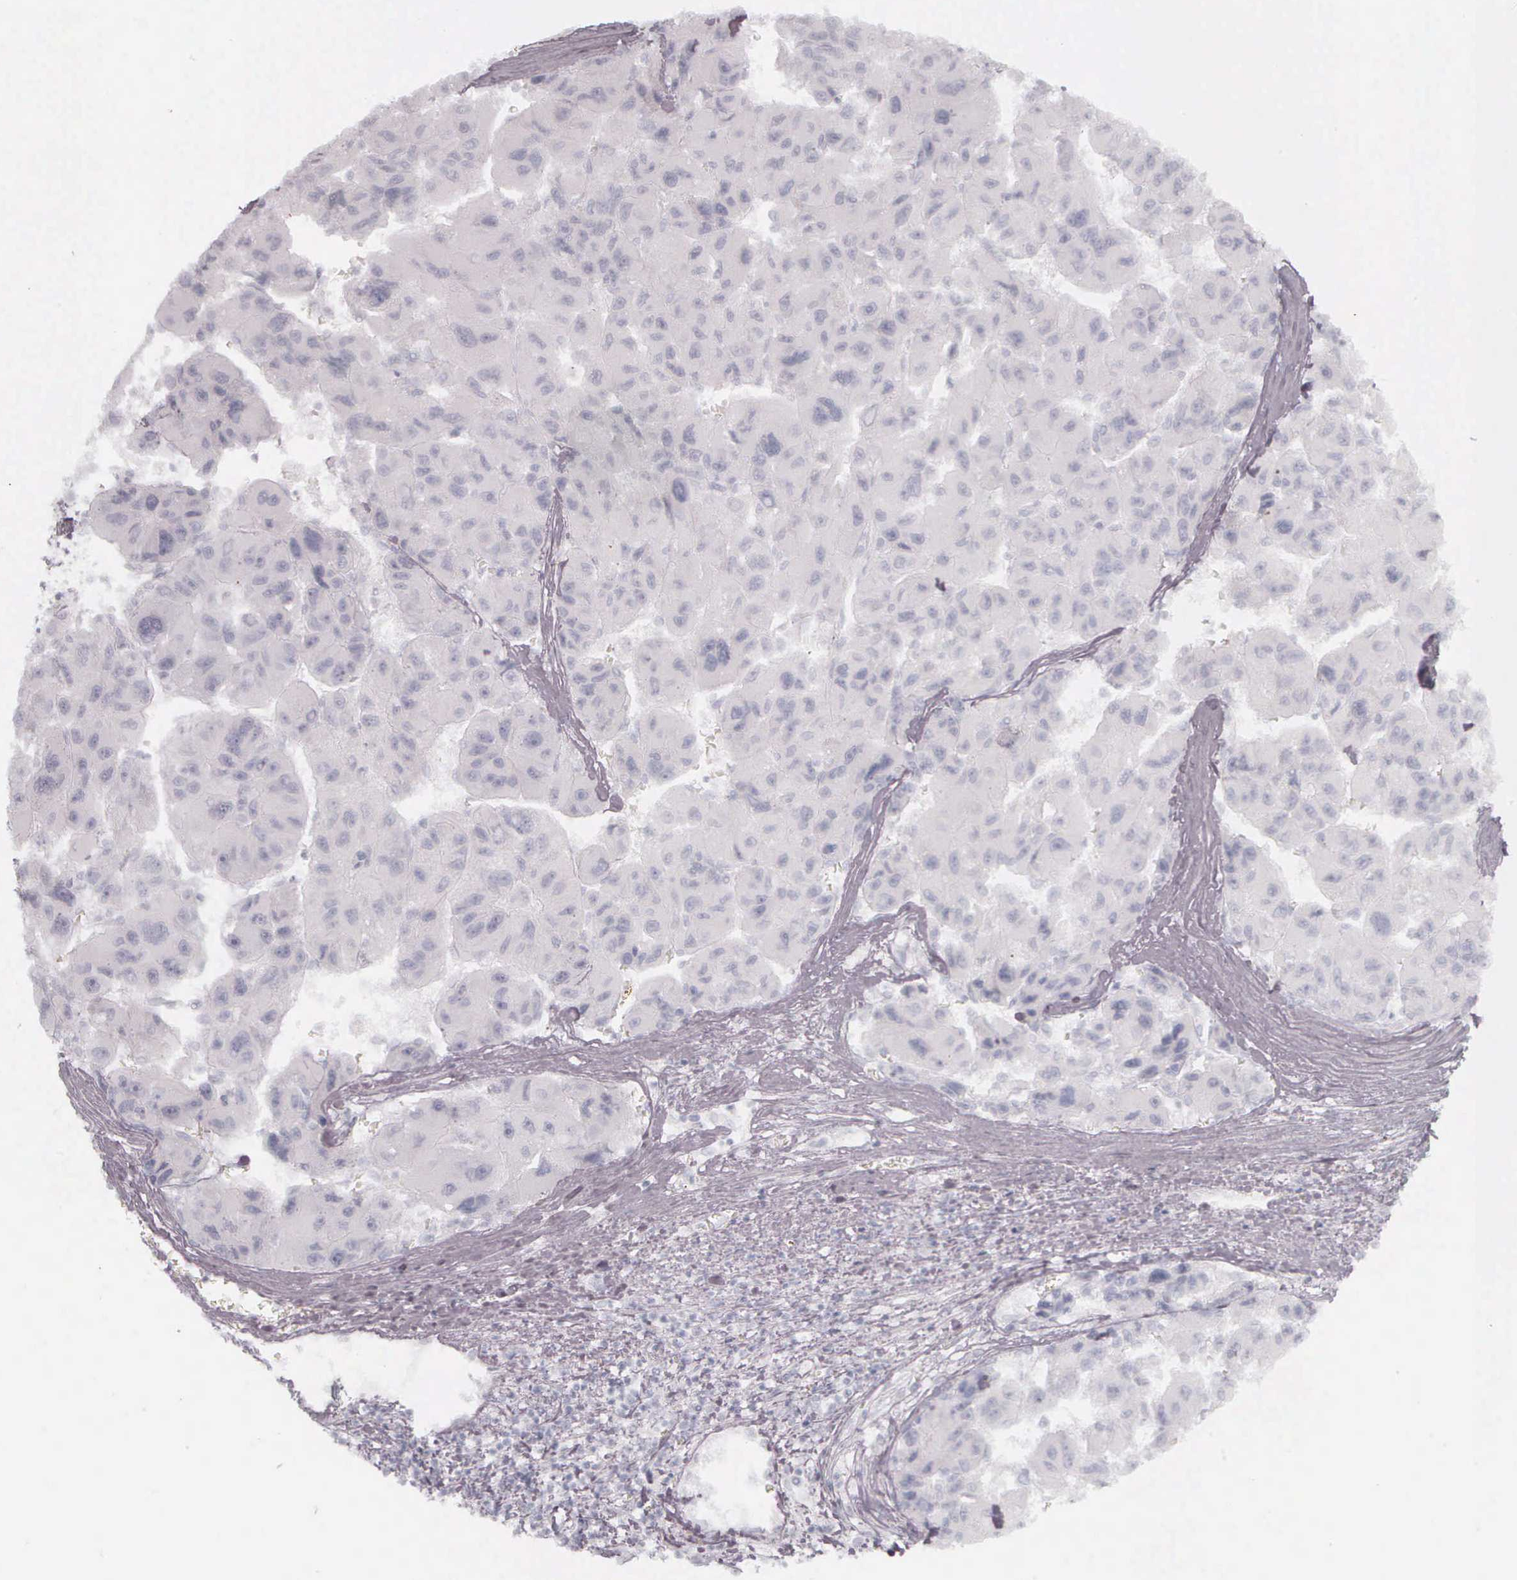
{"staining": {"intensity": "negative", "quantity": "none", "location": "none"}, "tissue": "liver cancer", "cell_type": "Tumor cells", "image_type": "cancer", "snomed": [{"axis": "morphology", "description": "Carcinoma, Hepatocellular, NOS"}, {"axis": "topography", "description": "Liver"}], "caption": "This is a histopathology image of immunohistochemistry staining of hepatocellular carcinoma (liver), which shows no positivity in tumor cells.", "gene": "KRT14", "patient": {"sex": "male", "age": 64}}